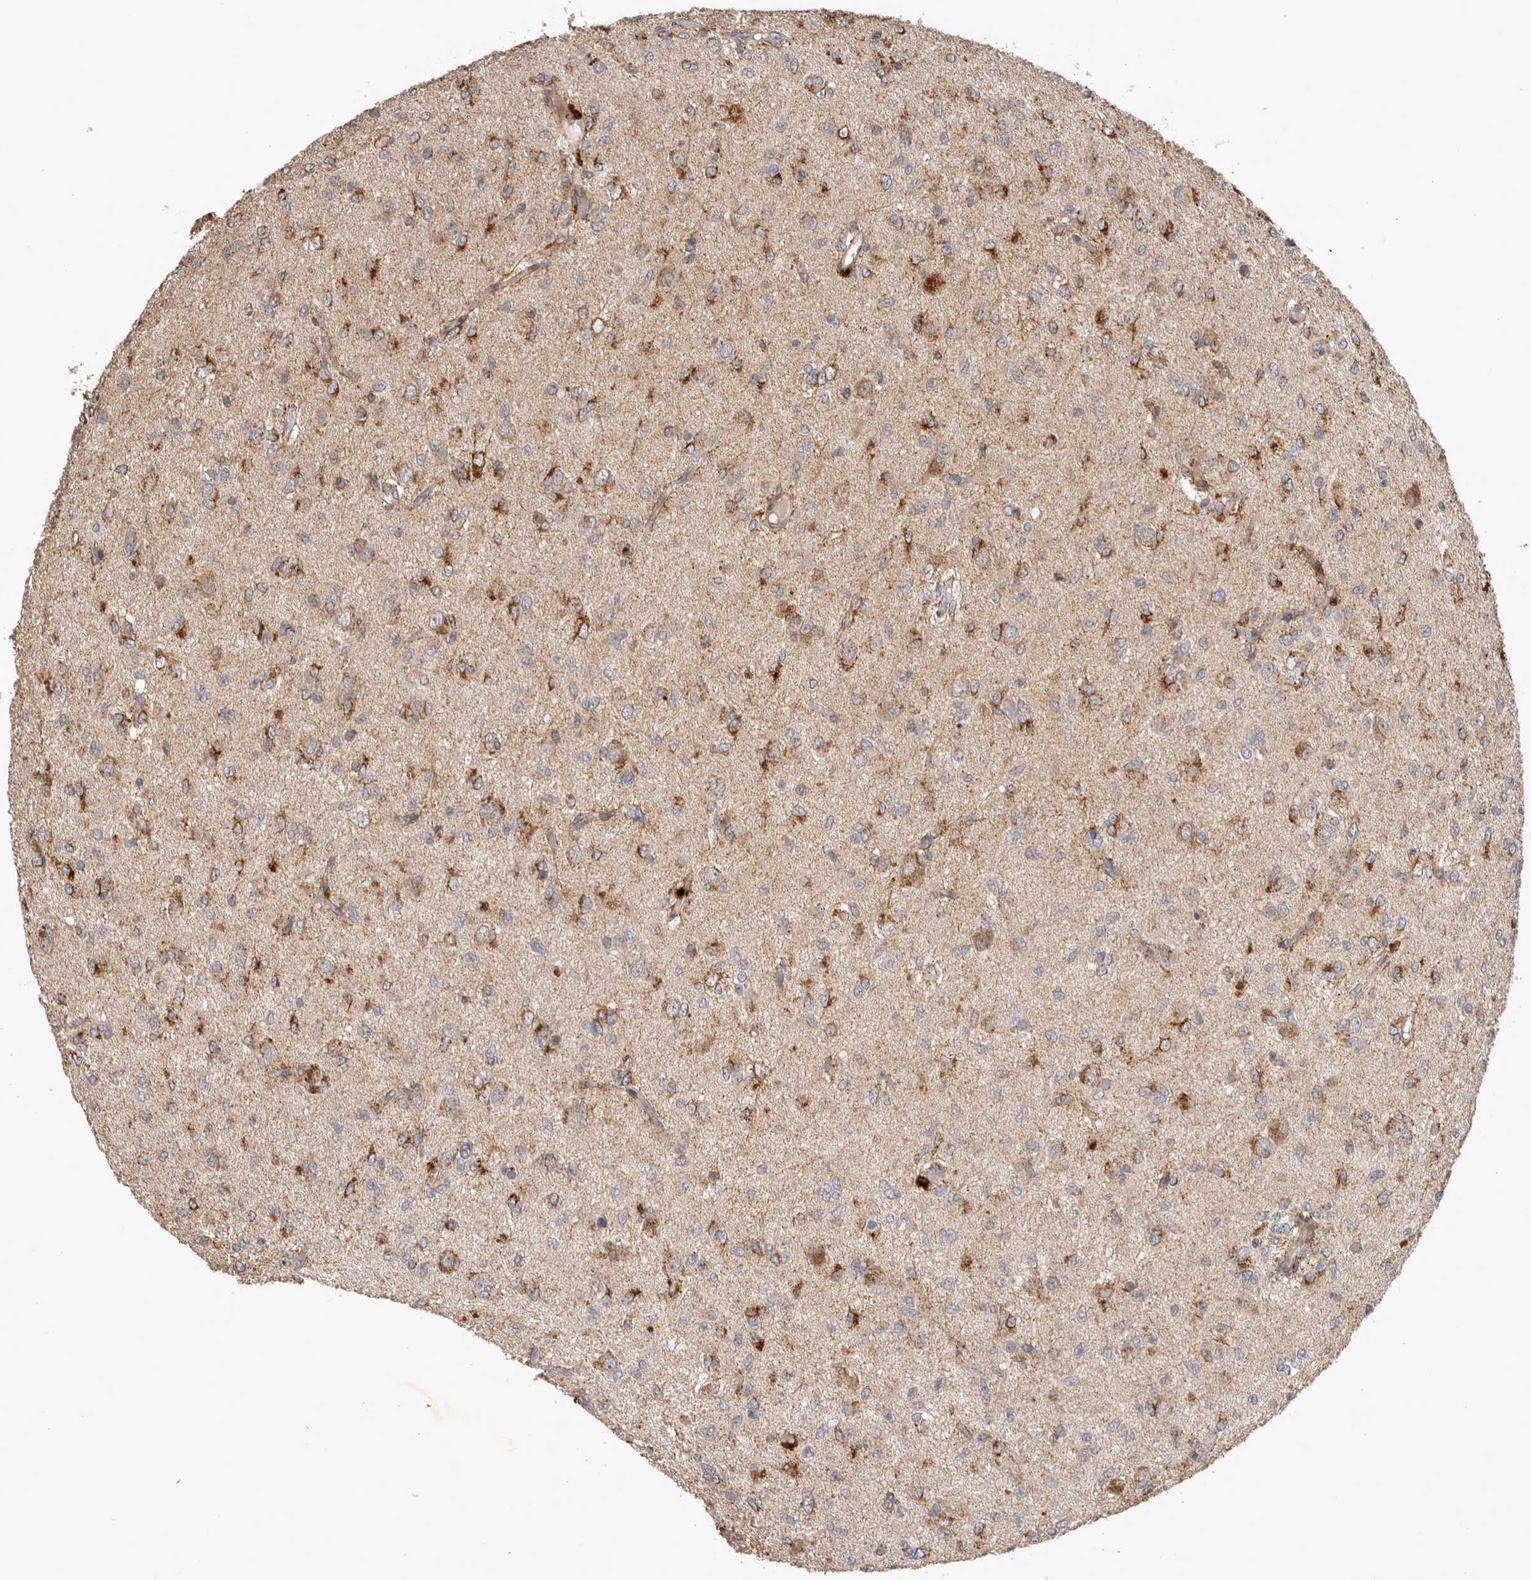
{"staining": {"intensity": "moderate", "quantity": "25%-75%", "location": "cytoplasmic/membranous"}, "tissue": "glioma", "cell_type": "Tumor cells", "image_type": "cancer", "snomed": [{"axis": "morphology", "description": "Glioma, malignant, High grade"}, {"axis": "topography", "description": "Brain"}], "caption": "Human glioma stained with a brown dye reveals moderate cytoplasmic/membranous positive staining in approximately 25%-75% of tumor cells.", "gene": "SERAC1", "patient": {"sex": "female", "age": 59}}